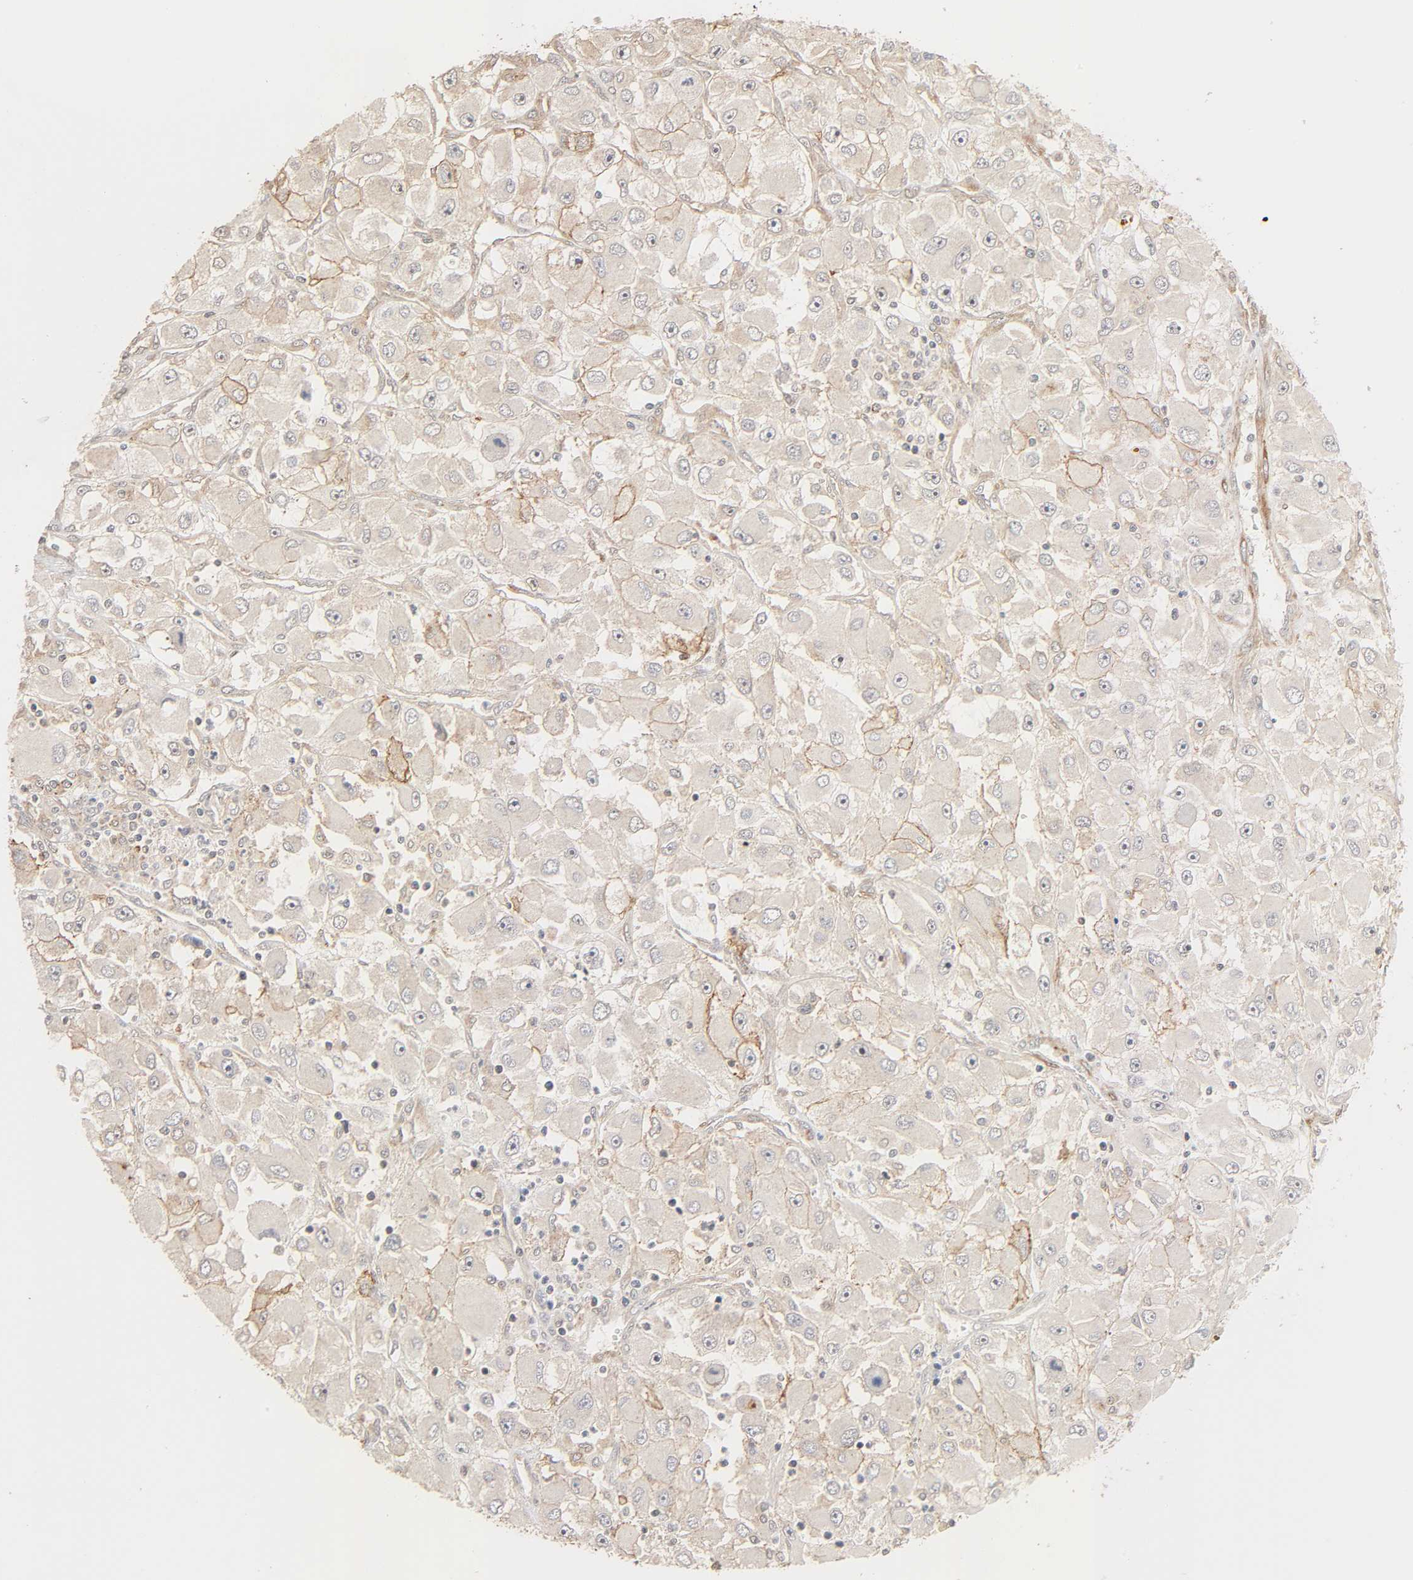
{"staining": {"intensity": "moderate", "quantity": ">75%", "location": "cytoplasmic/membranous"}, "tissue": "renal cancer", "cell_type": "Tumor cells", "image_type": "cancer", "snomed": [{"axis": "morphology", "description": "Adenocarcinoma, NOS"}, {"axis": "topography", "description": "Kidney"}], "caption": "Brown immunohistochemical staining in renal cancer (adenocarcinoma) shows moderate cytoplasmic/membranous expression in about >75% of tumor cells.", "gene": "NEMF", "patient": {"sex": "female", "age": 52}}